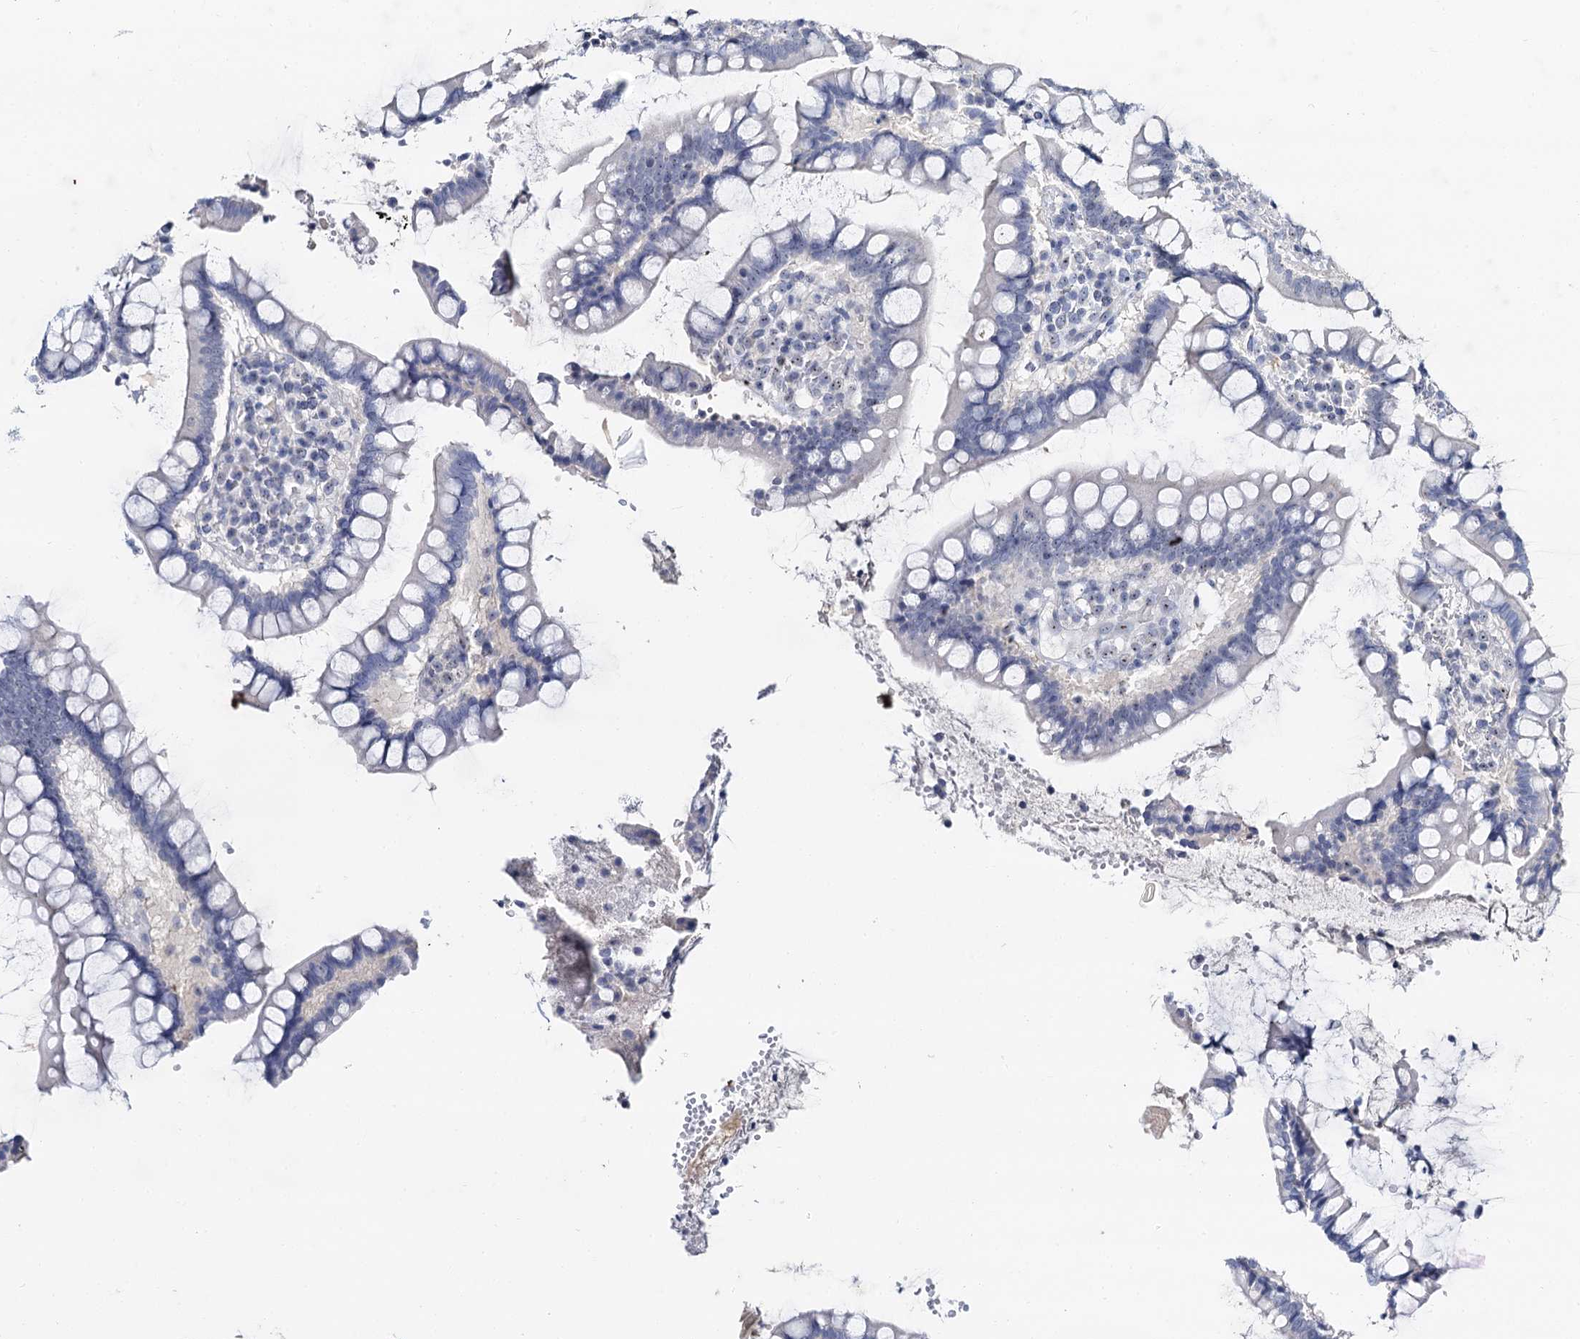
{"staining": {"intensity": "weak", "quantity": ">75%", "location": "nuclear"}, "tissue": "colon", "cell_type": "Endothelial cells", "image_type": "normal", "snomed": [{"axis": "morphology", "description": "Normal tissue, NOS"}, {"axis": "topography", "description": "Colon"}], "caption": "Benign colon displays weak nuclear positivity in approximately >75% of endothelial cells, visualized by immunohistochemistry.", "gene": "NOP2", "patient": {"sex": "female", "age": 79}}